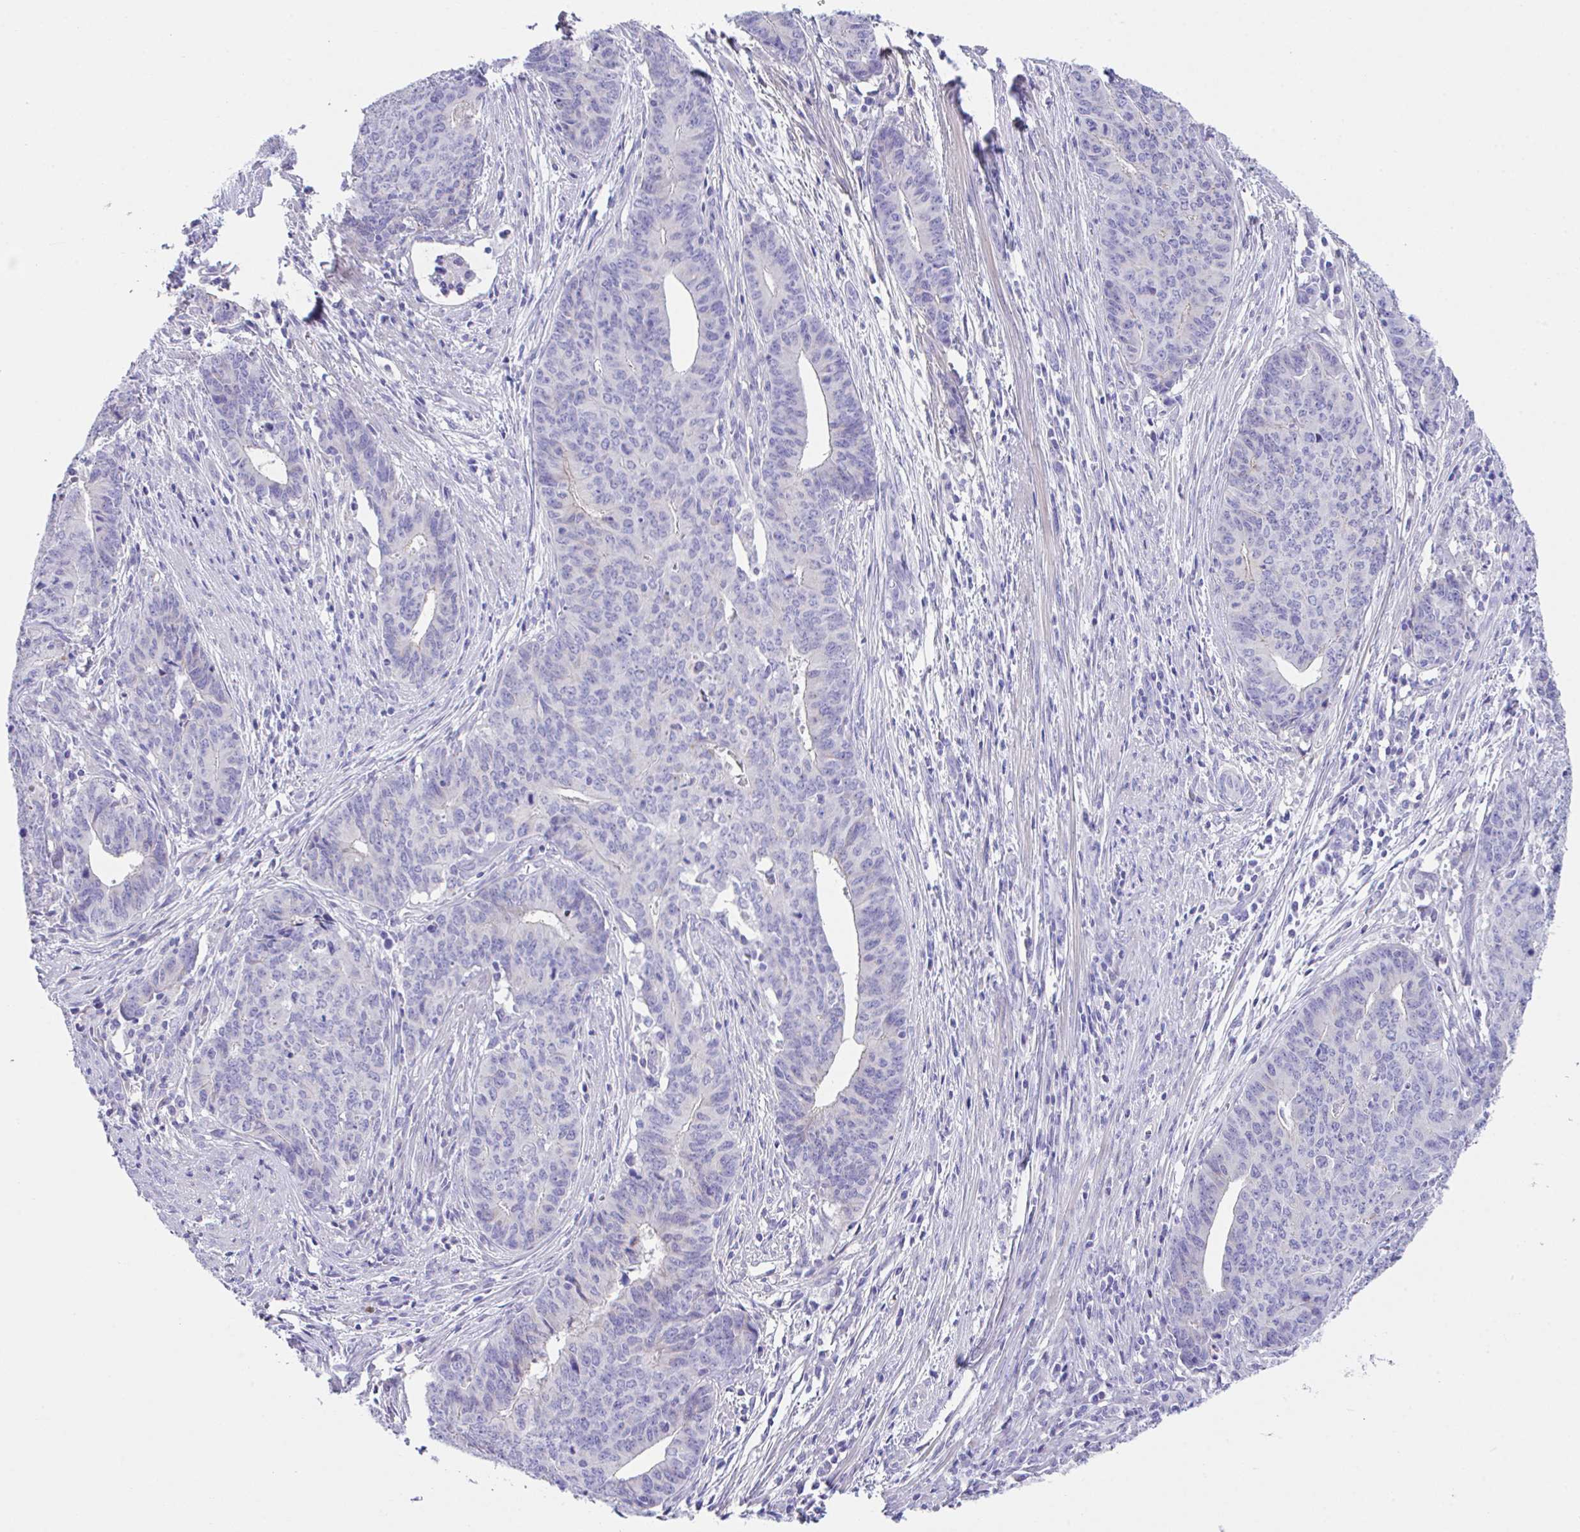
{"staining": {"intensity": "negative", "quantity": "none", "location": "none"}, "tissue": "endometrial cancer", "cell_type": "Tumor cells", "image_type": "cancer", "snomed": [{"axis": "morphology", "description": "Adenocarcinoma, NOS"}, {"axis": "topography", "description": "Endometrium"}], "caption": "Histopathology image shows no significant protein positivity in tumor cells of endometrial cancer (adenocarcinoma).", "gene": "SLC16A6", "patient": {"sex": "female", "age": 59}}